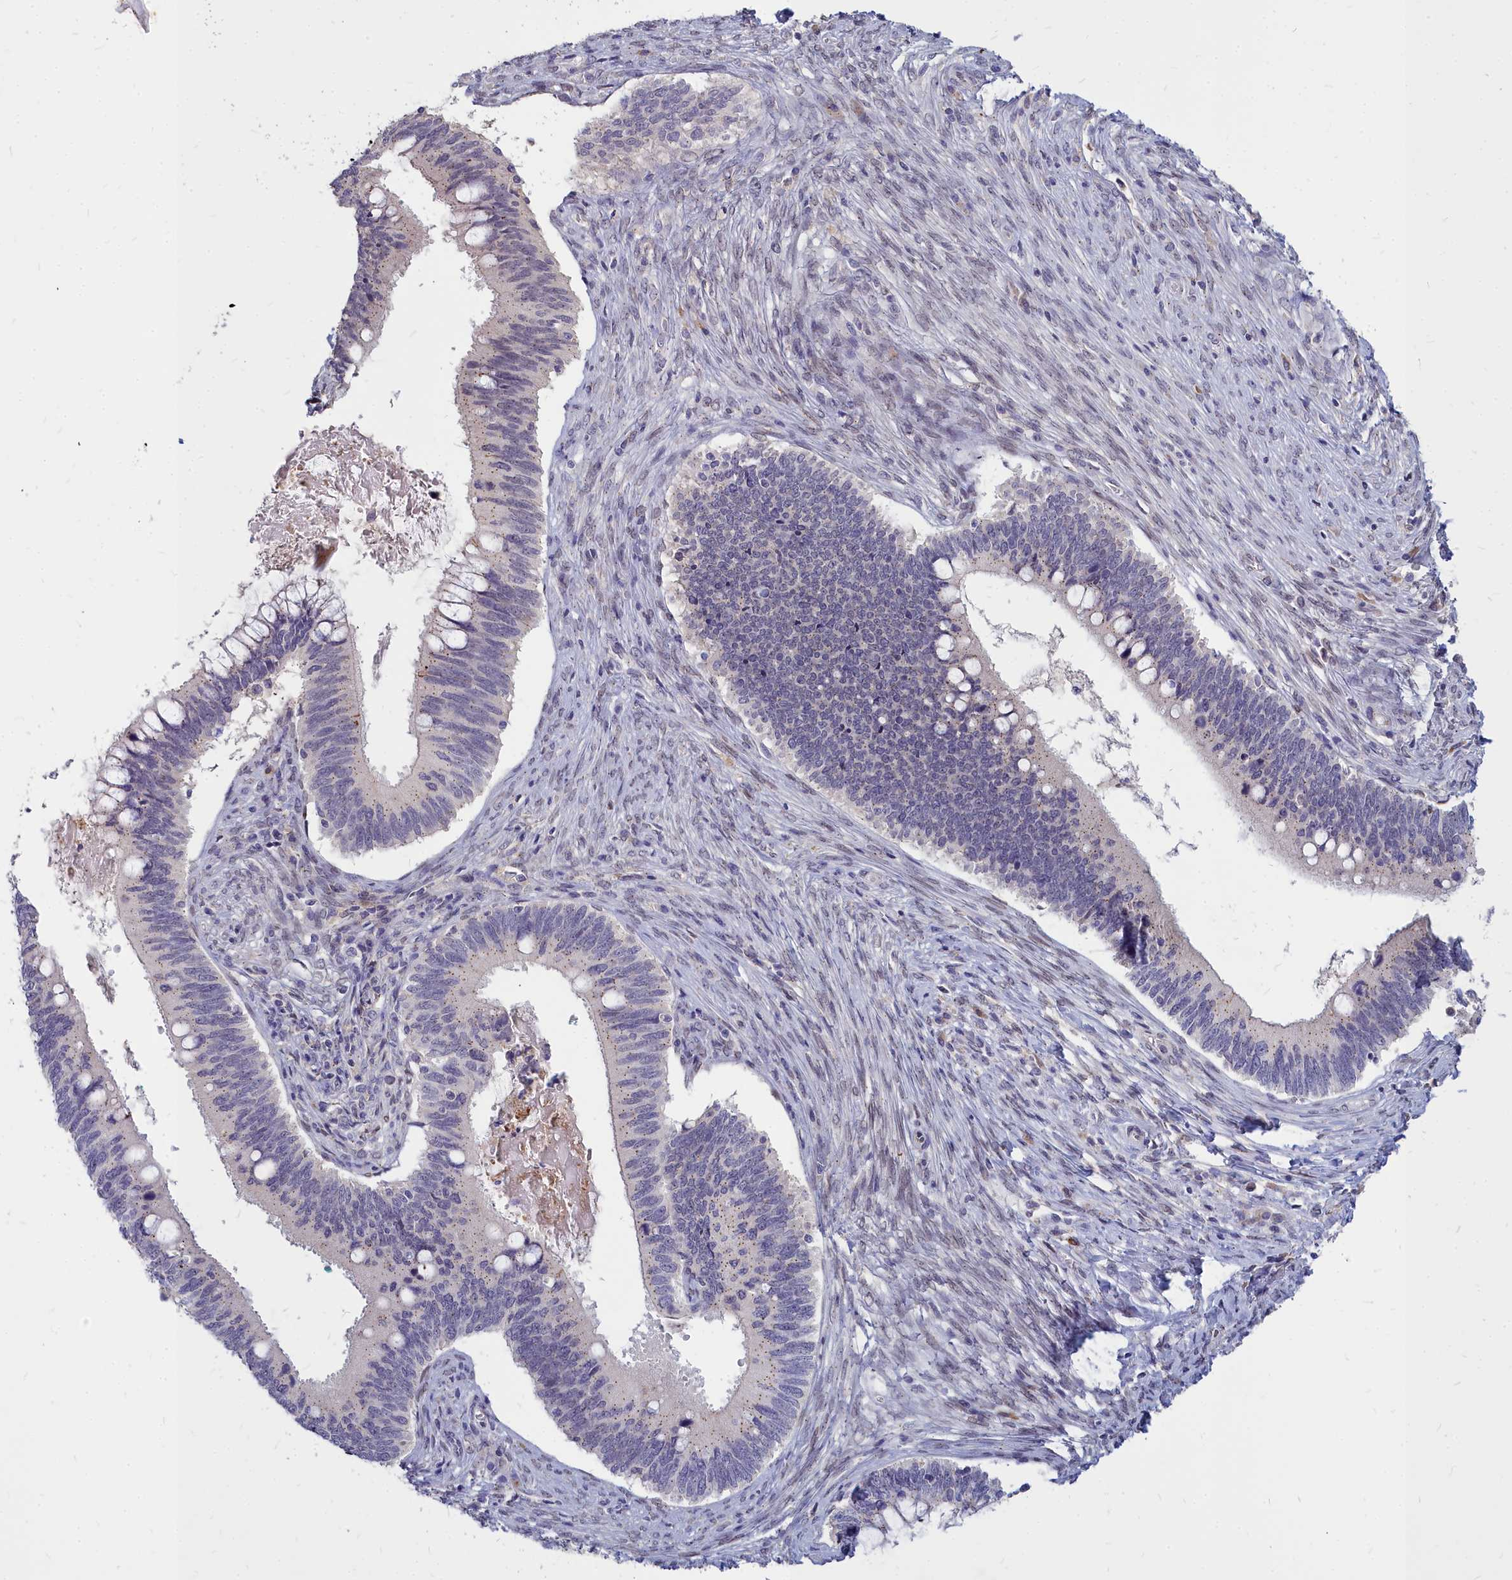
{"staining": {"intensity": "weak", "quantity": "25%-75%", "location": "cytoplasmic/membranous"}, "tissue": "cervical cancer", "cell_type": "Tumor cells", "image_type": "cancer", "snomed": [{"axis": "morphology", "description": "Adenocarcinoma, NOS"}, {"axis": "topography", "description": "Cervix"}], "caption": "The image displays staining of adenocarcinoma (cervical), revealing weak cytoplasmic/membranous protein positivity (brown color) within tumor cells.", "gene": "NOXA1", "patient": {"sex": "female", "age": 42}}